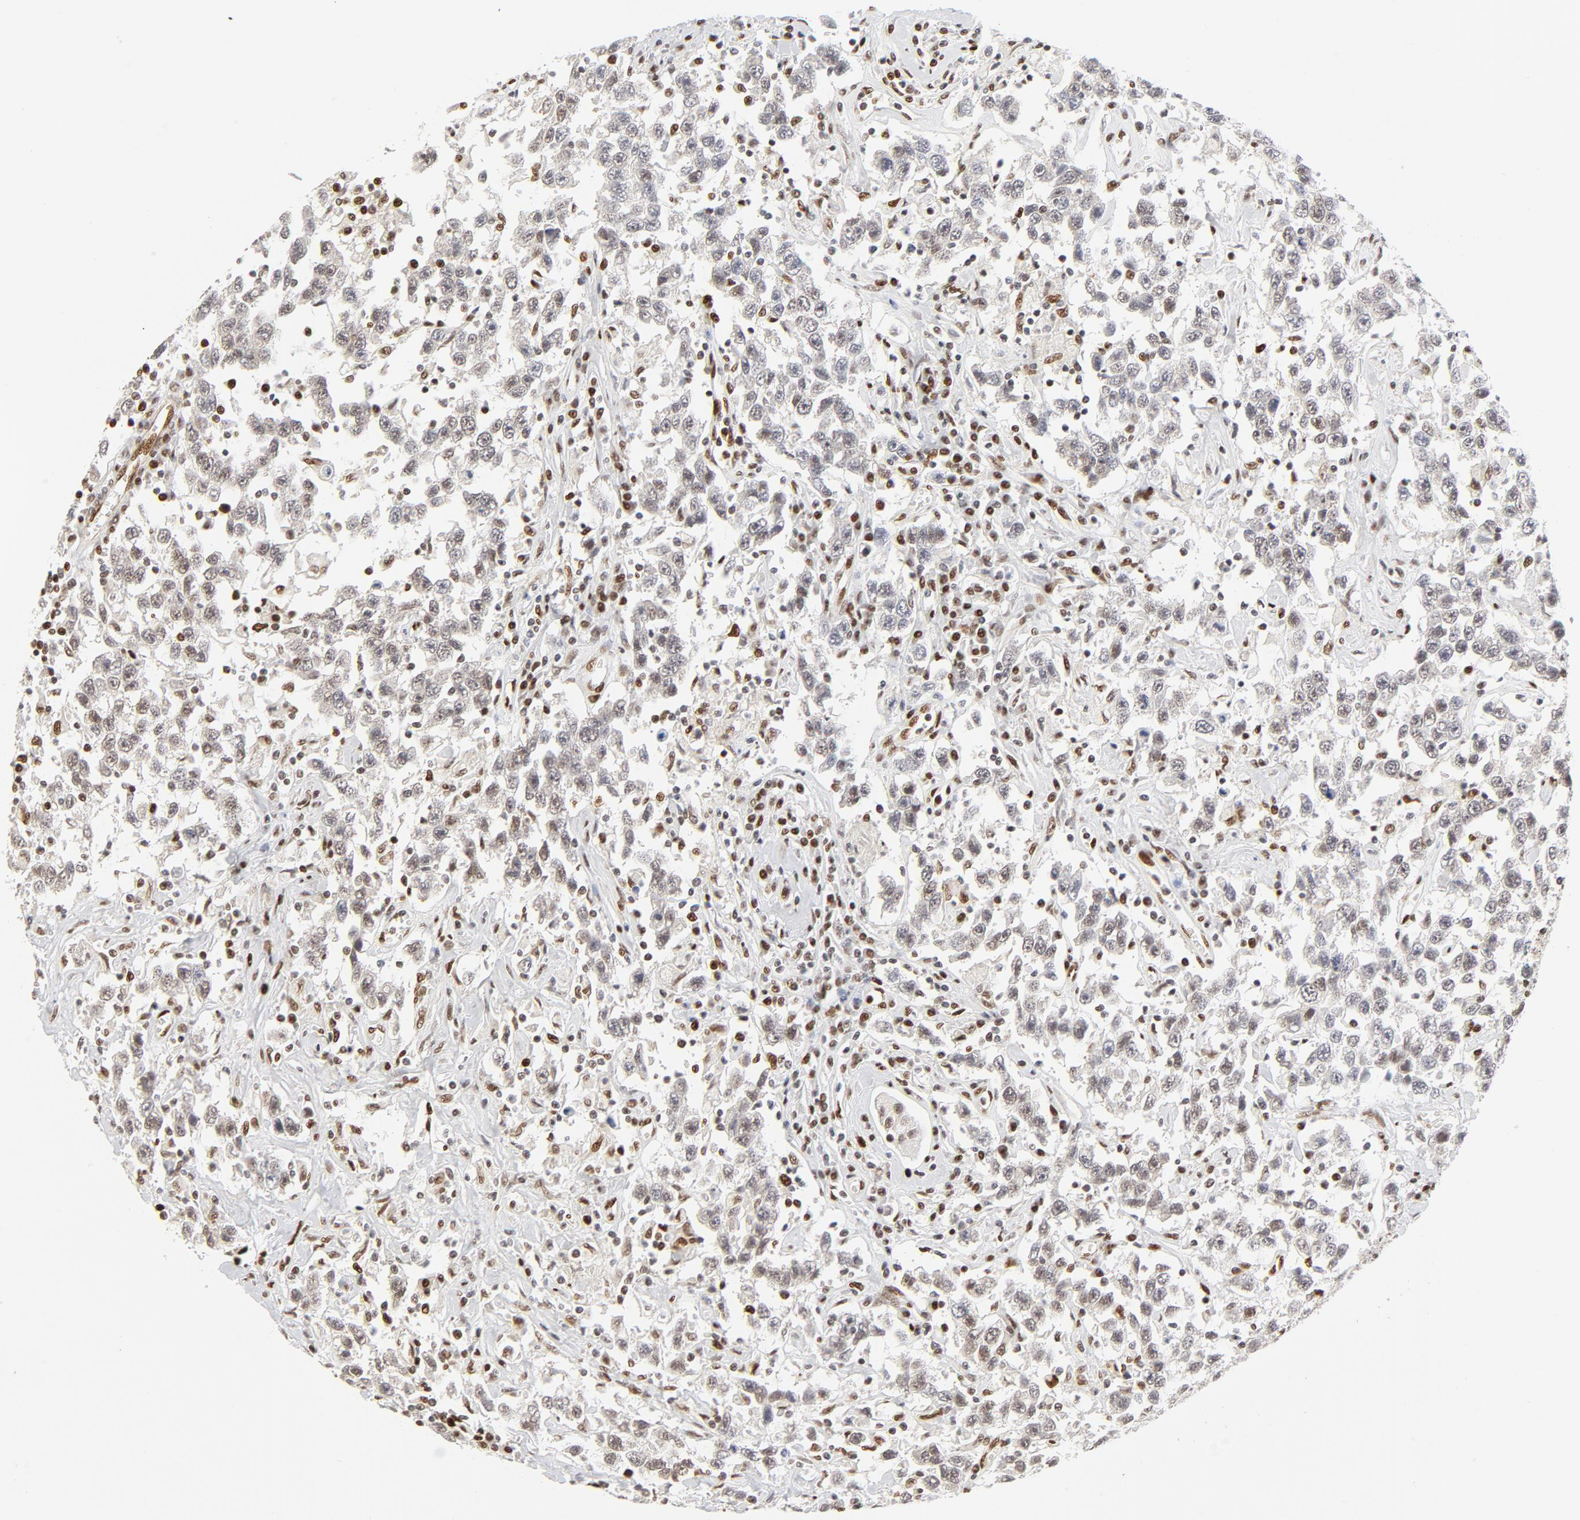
{"staining": {"intensity": "weak", "quantity": "25%-75%", "location": "nuclear"}, "tissue": "testis cancer", "cell_type": "Tumor cells", "image_type": "cancer", "snomed": [{"axis": "morphology", "description": "Seminoma, NOS"}, {"axis": "topography", "description": "Testis"}], "caption": "Immunohistochemical staining of seminoma (testis) displays weak nuclear protein expression in about 25%-75% of tumor cells.", "gene": "MEF2A", "patient": {"sex": "male", "age": 41}}